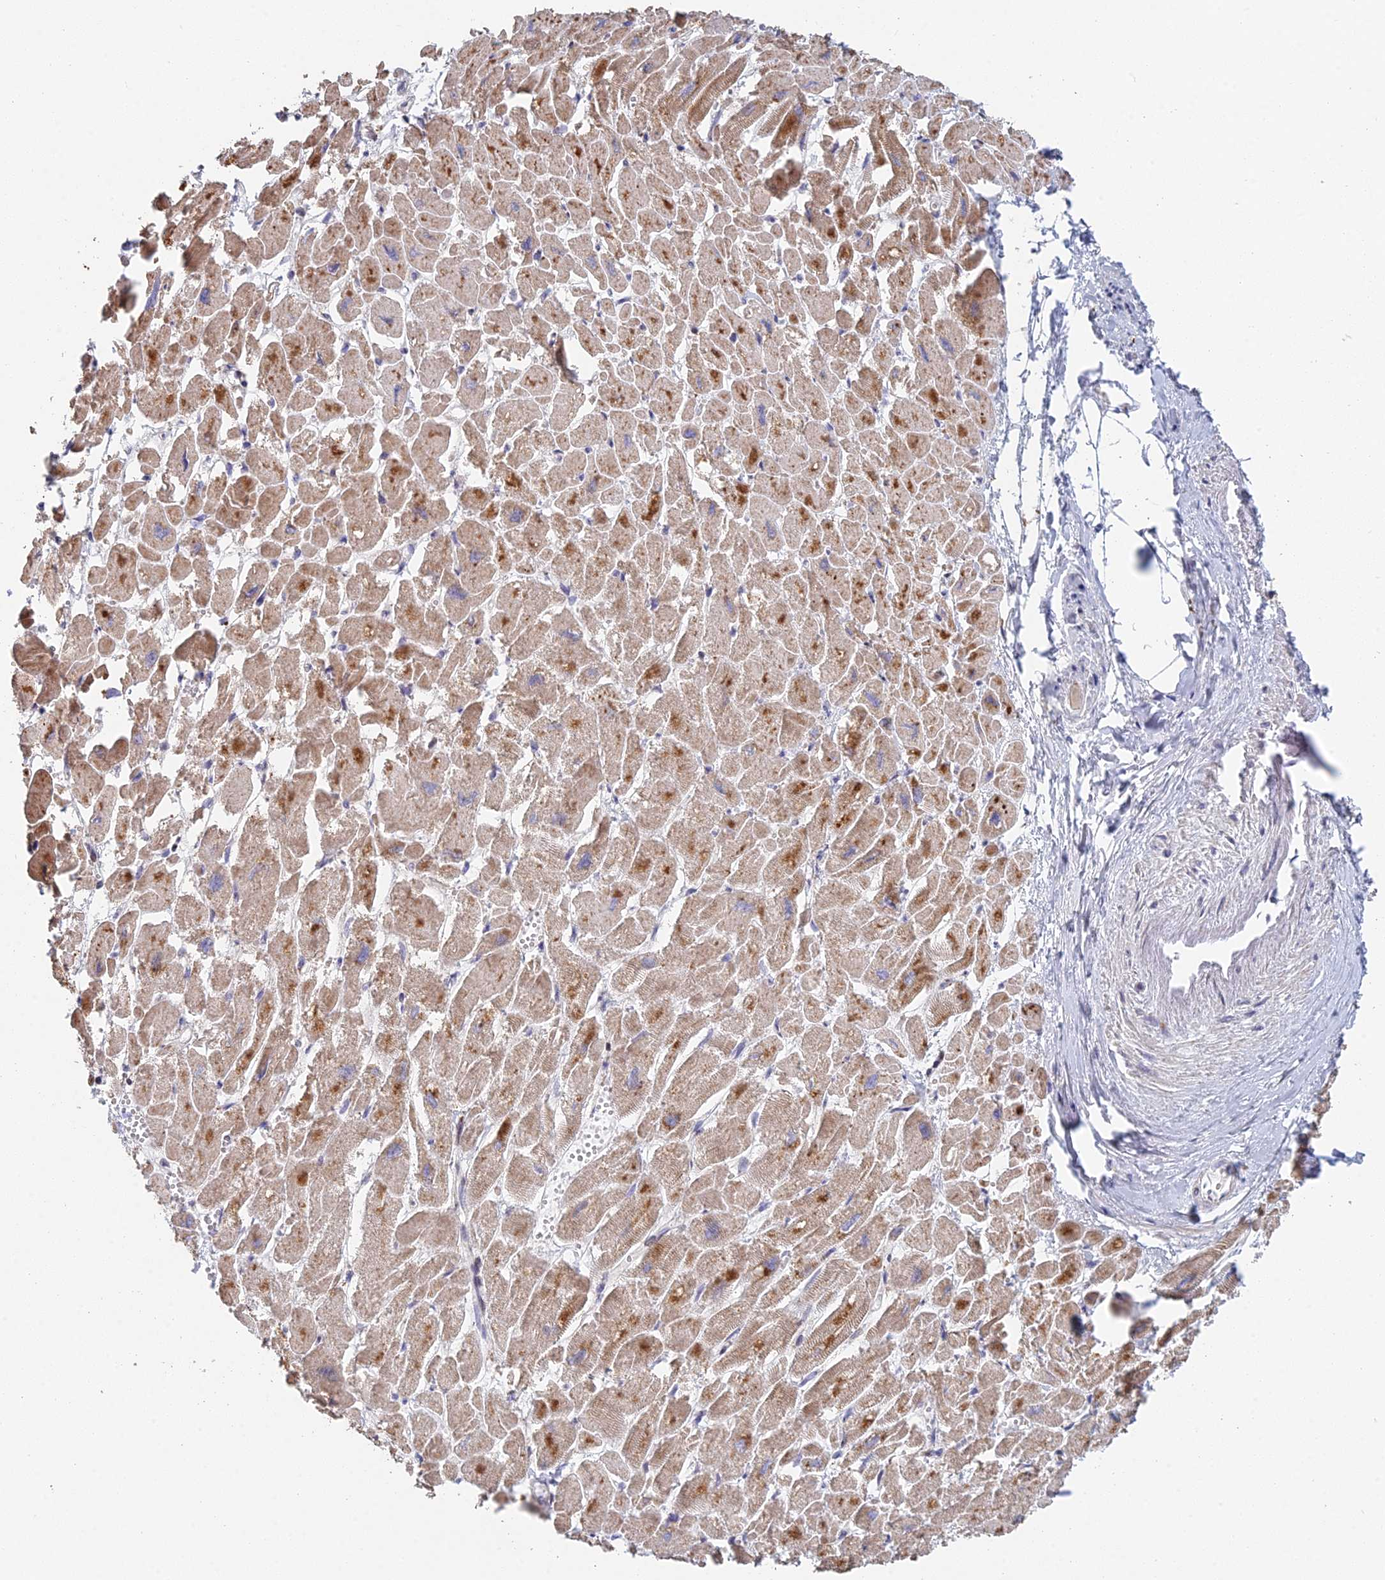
{"staining": {"intensity": "strong", "quantity": "25%-75%", "location": "cytoplasmic/membranous"}, "tissue": "heart muscle", "cell_type": "Cardiomyocytes", "image_type": "normal", "snomed": [{"axis": "morphology", "description": "Normal tissue, NOS"}, {"axis": "topography", "description": "Heart"}], "caption": "The histopathology image exhibits a brown stain indicating the presence of a protein in the cytoplasmic/membranous of cardiomyocytes in heart muscle.", "gene": "FOXS1", "patient": {"sex": "male", "age": 54}}